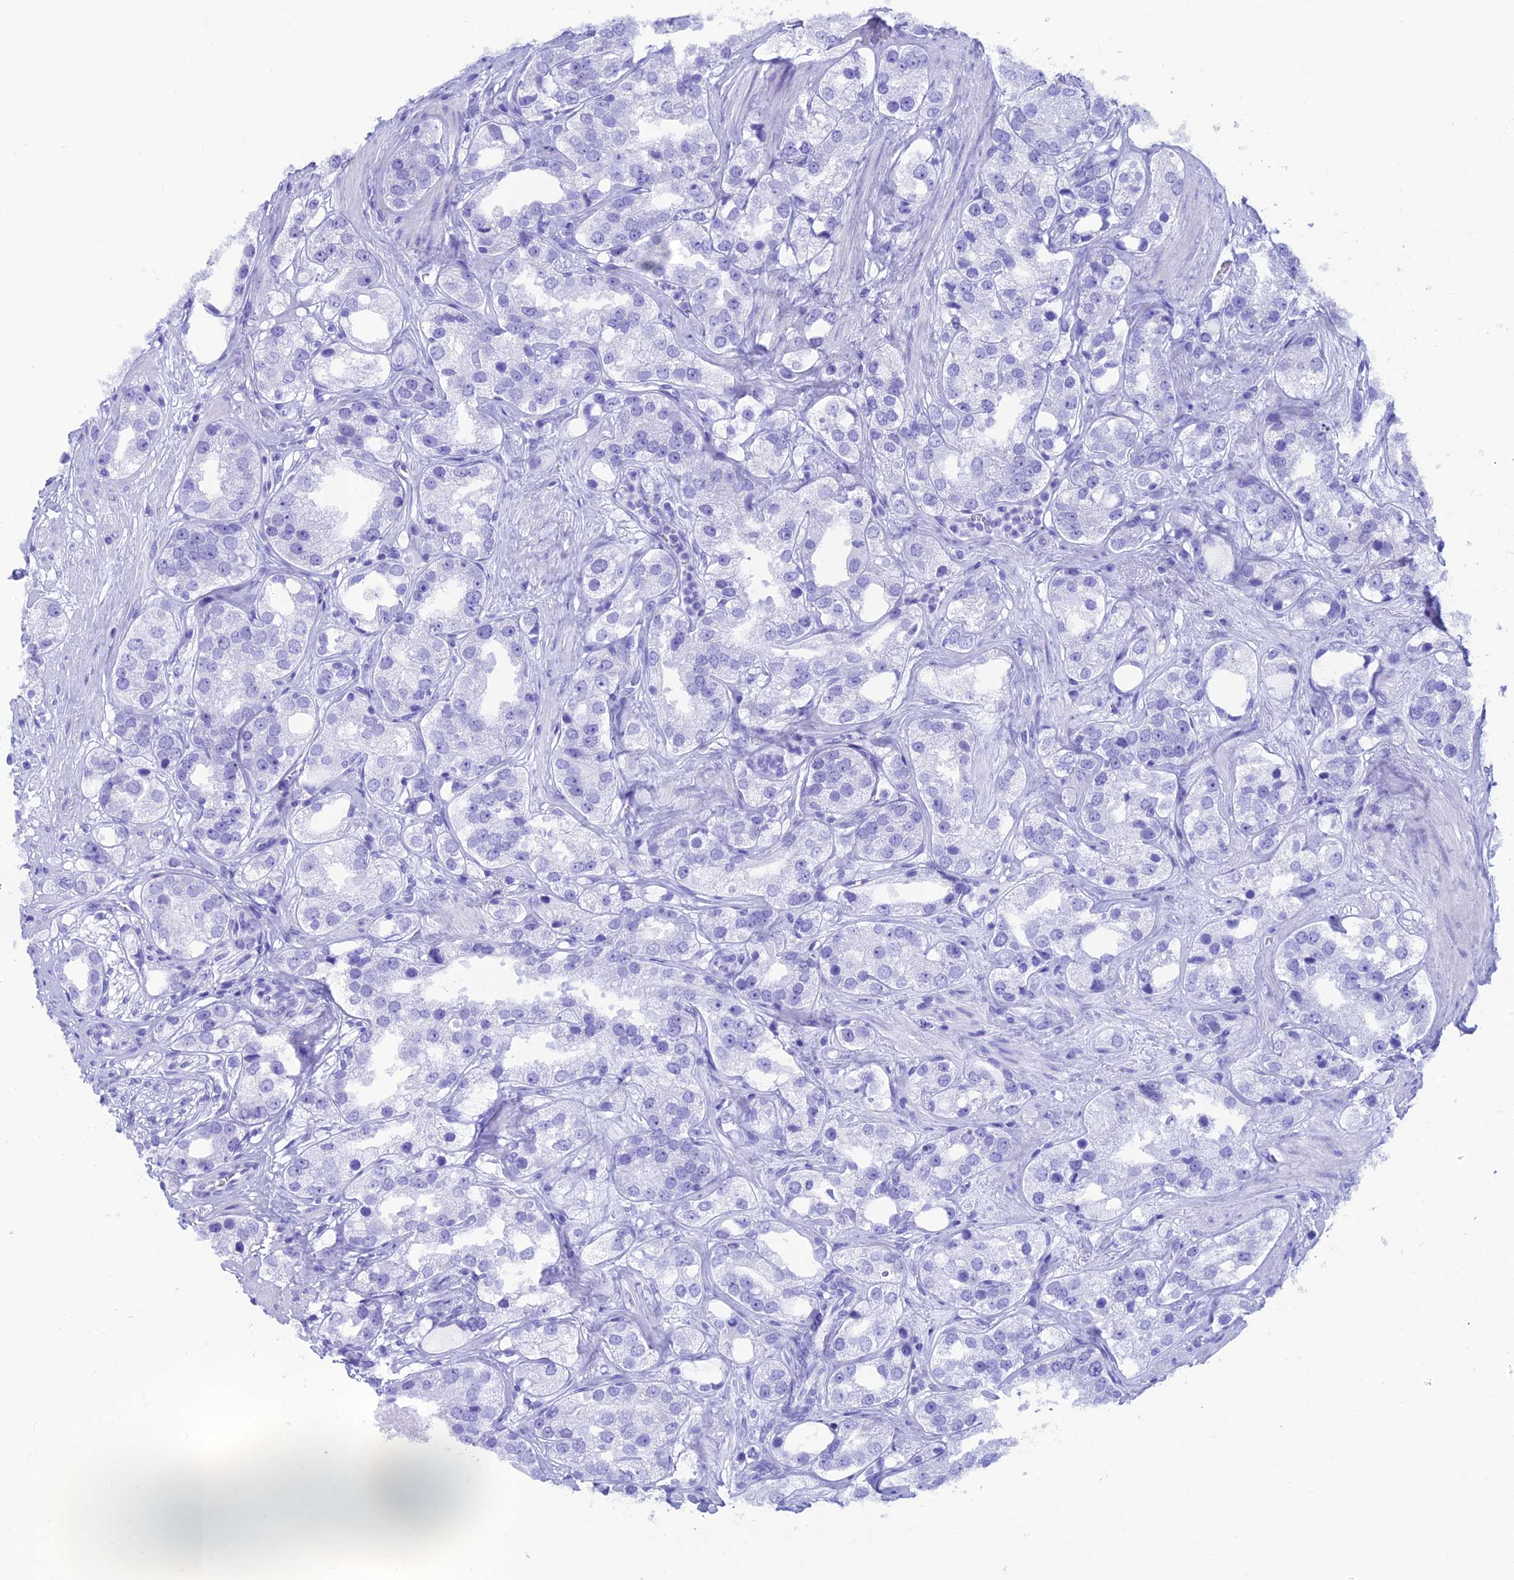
{"staining": {"intensity": "negative", "quantity": "none", "location": "none"}, "tissue": "prostate cancer", "cell_type": "Tumor cells", "image_type": "cancer", "snomed": [{"axis": "morphology", "description": "Adenocarcinoma, NOS"}, {"axis": "topography", "description": "Prostate"}], "caption": "This photomicrograph is of prostate cancer stained with IHC to label a protein in brown with the nuclei are counter-stained blue. There is no expression in tumor cells.", "gene": "KIAA1191", "patient": {"sex": "male", "age": 79}}